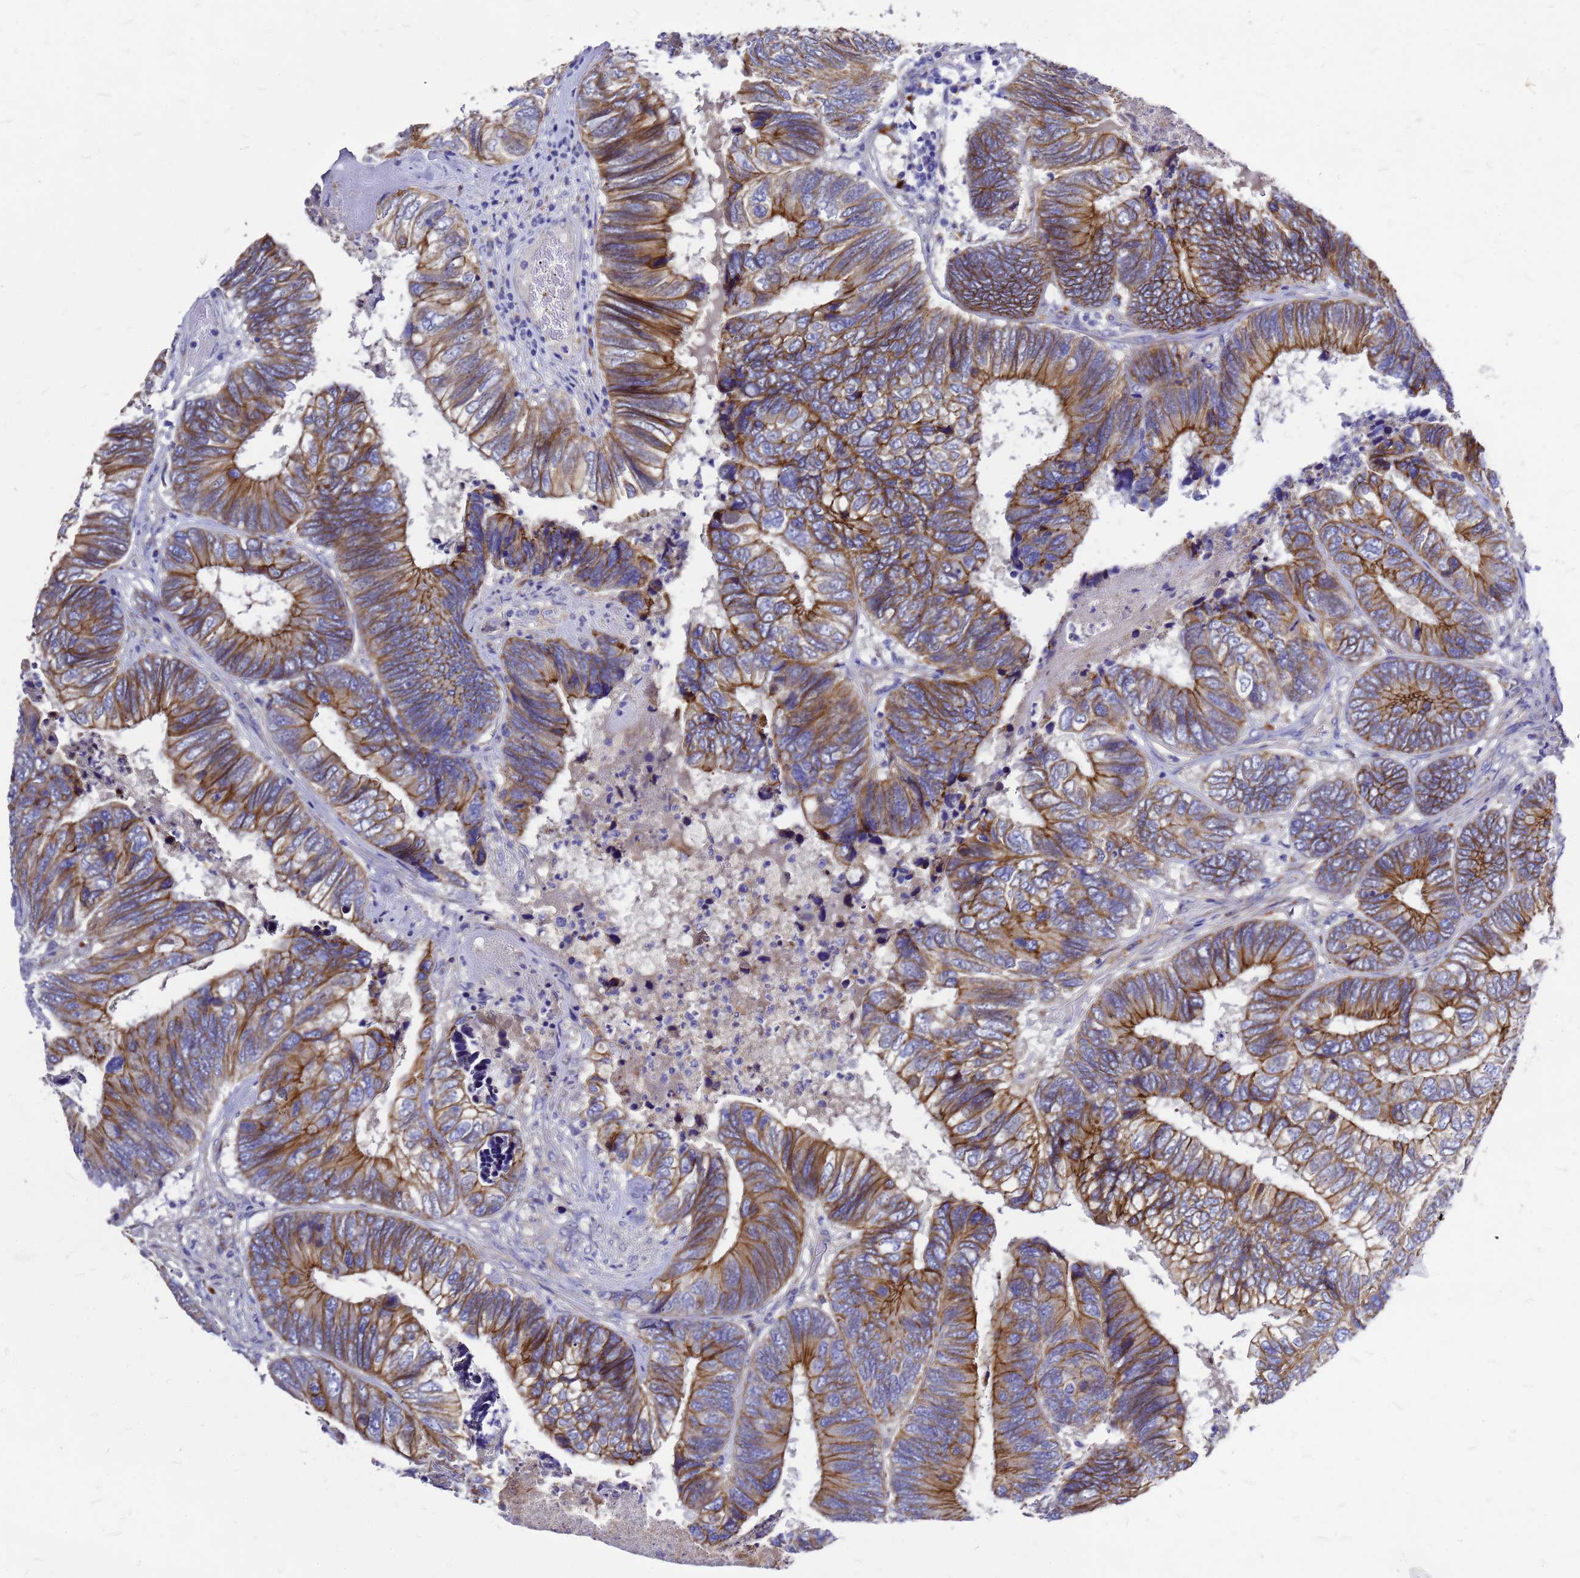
{"staining": {"intensity": "moderate", "quantity": ">75%", "location": "cytoplasmic/membranous"}, "tissue": "colorectal cancer", "cell_type": "Tumor cells", "image_type": "cancer", "snomed": [{"axis": "morphology", "description": "Adenocarcinoma, NOS"}, {"axis": "topography", "description": "Colon"}], "caption": "A brown stain highlights moderate cytoplasmic/membranous staining of a protein in human colorectal cancer tumor cells.", "gene": "FBXW5", "patient": {"sex": "female", "age": 67}}